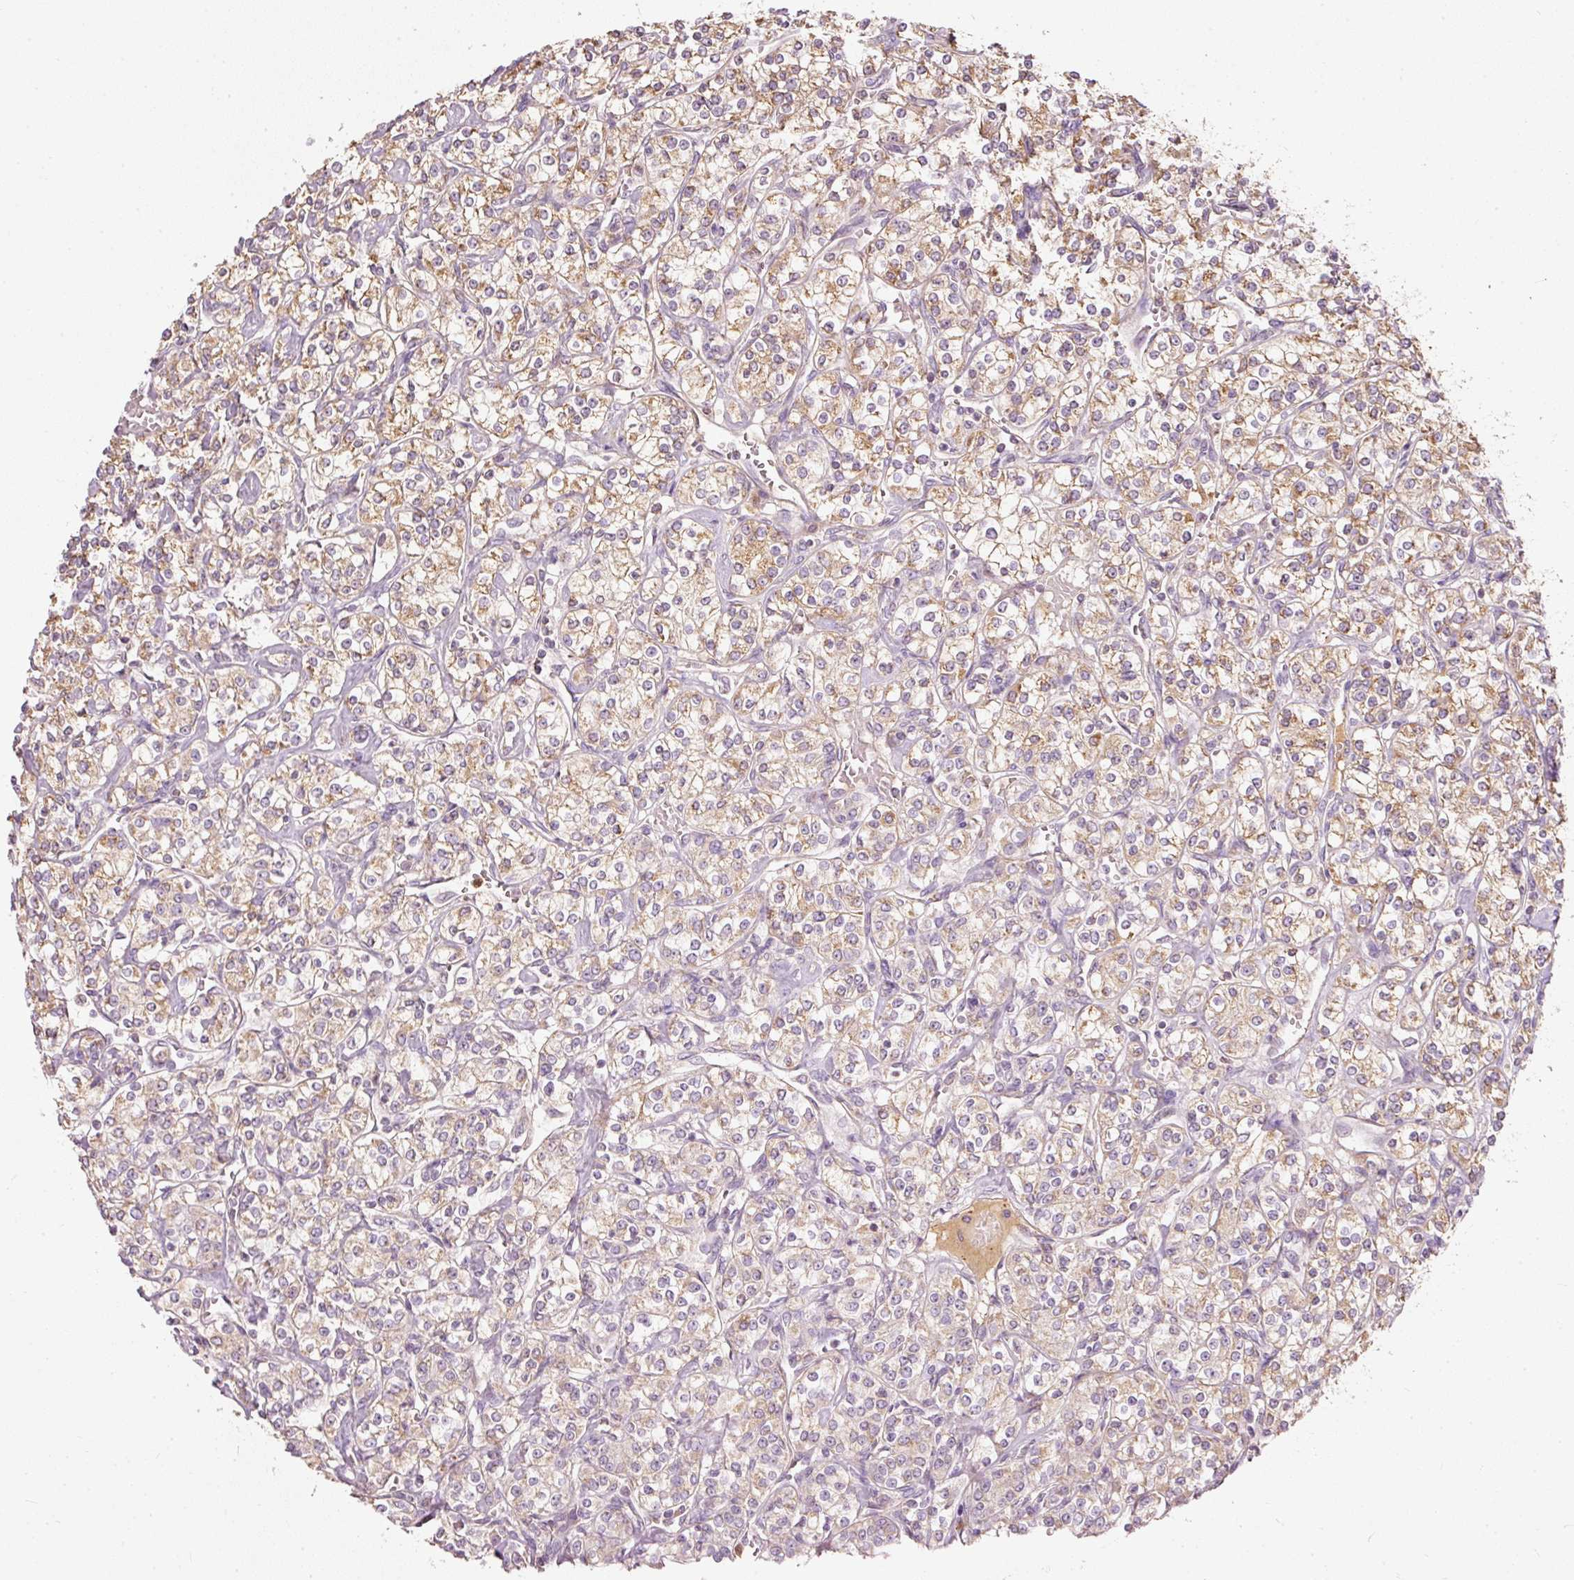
{"staining": {"intensity": "moderate", "quantity": ">75%", "location": "cytoplasmic/membranous"}, "tissue": "renal cancer", "cell_type": "Tumor cells", "image_type": "cancer", "snomed": [{"axis": "morphology", "description": "Adenocarcinoma, NOS"}, {"axis": "topography", "description": "Kidney"}], "caption": "Renal cancer stained with a protein marker demonstrates moderate staining in tumor cells.", "gene": "PSENEN", "patient": {"sex": "male", "age": 77}}